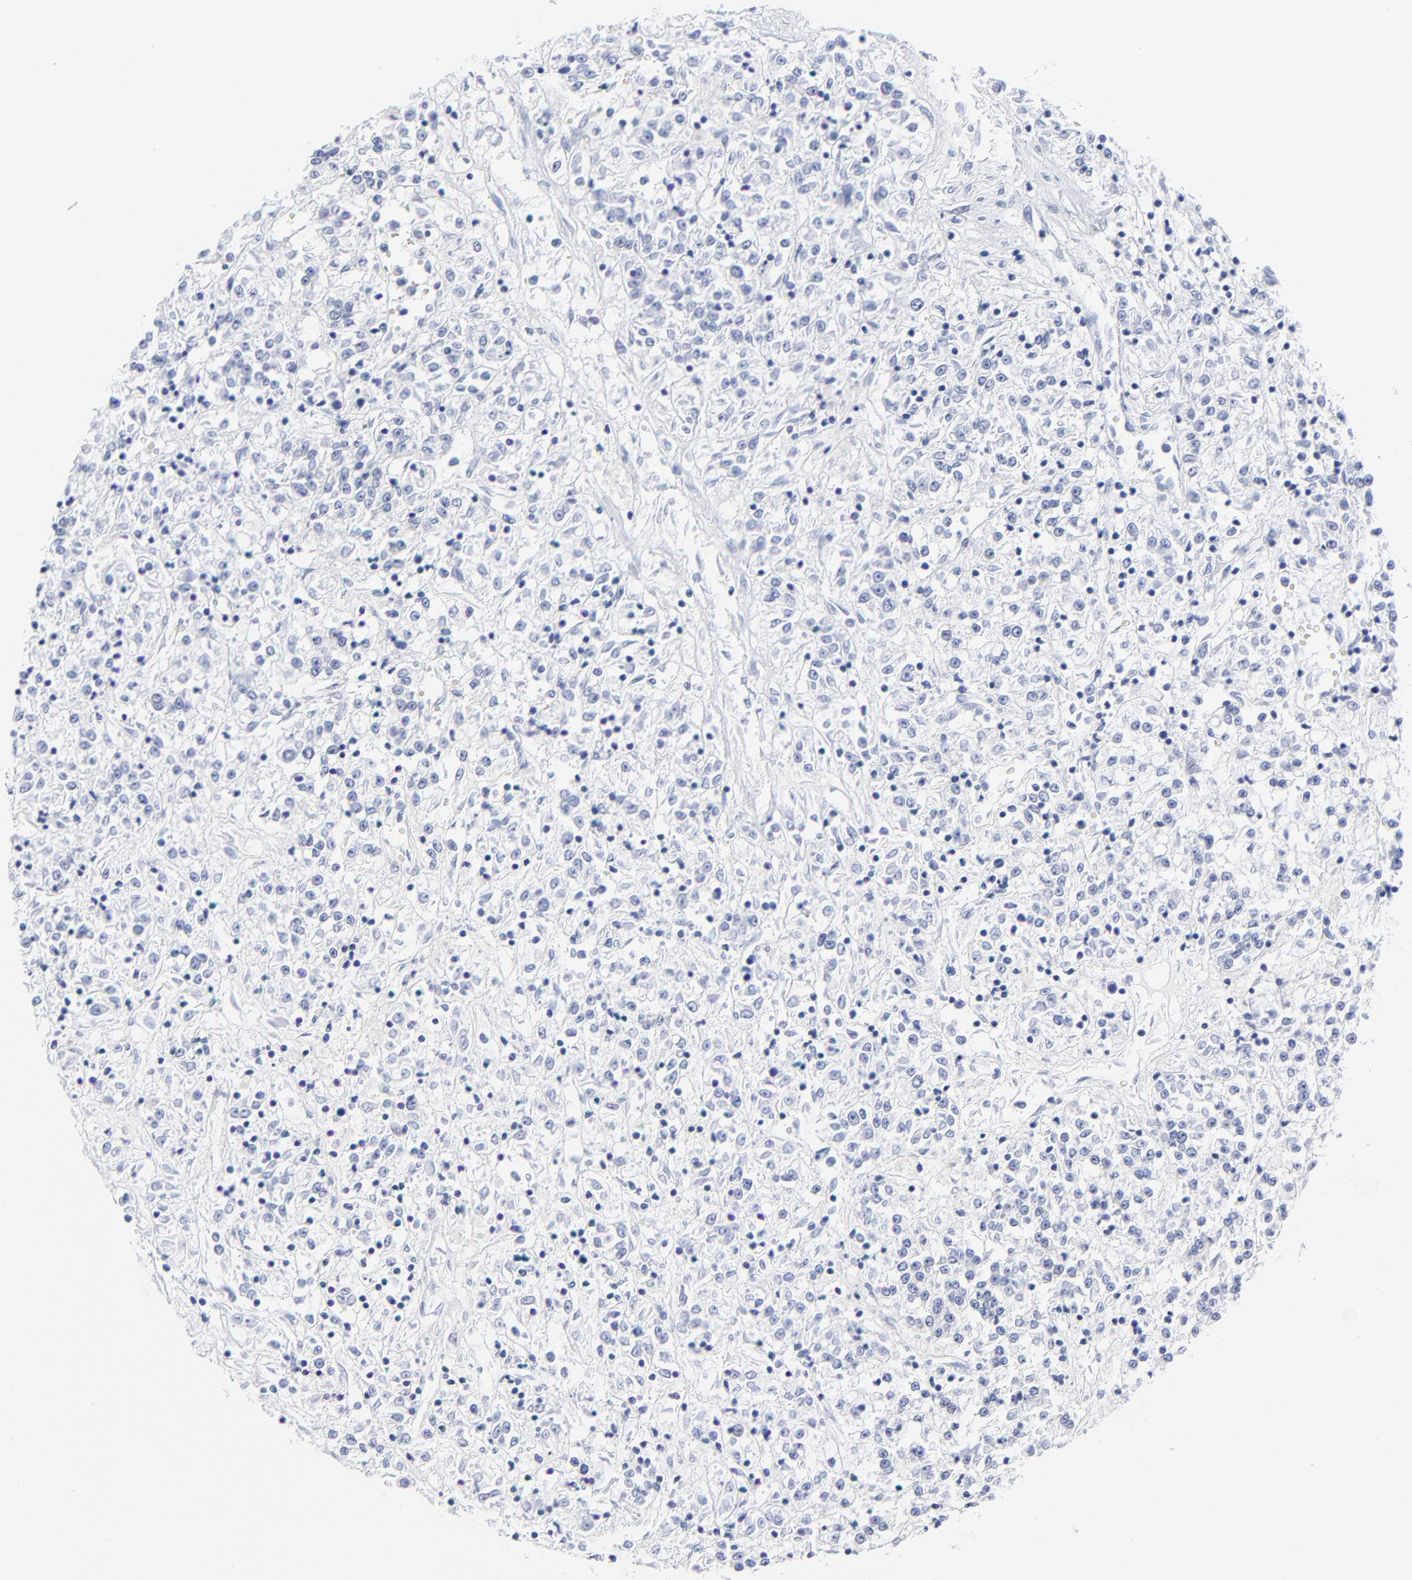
{"staining": {"intensity": "negative", "quantity": "none", "location": "none"}, "tissue": "renal cancer", "cell_type": "Tumor cells", "image_type": "cancer", "snomed": [{"axis": "morphology", "description": "Adenocarcinoma, NOS"}, {"axis": "topography", "description": "Kidney"}], "caption": "High magnification brightfield microscopy of renal cancer stained with DAB (3,3'-diaminobenzidine) (brown) and counterstained with hematoxylin (blue): tumor cells show no significant positivity.", "gene": "CNTN3", "patient": {"sex": "female", "age": 76}}